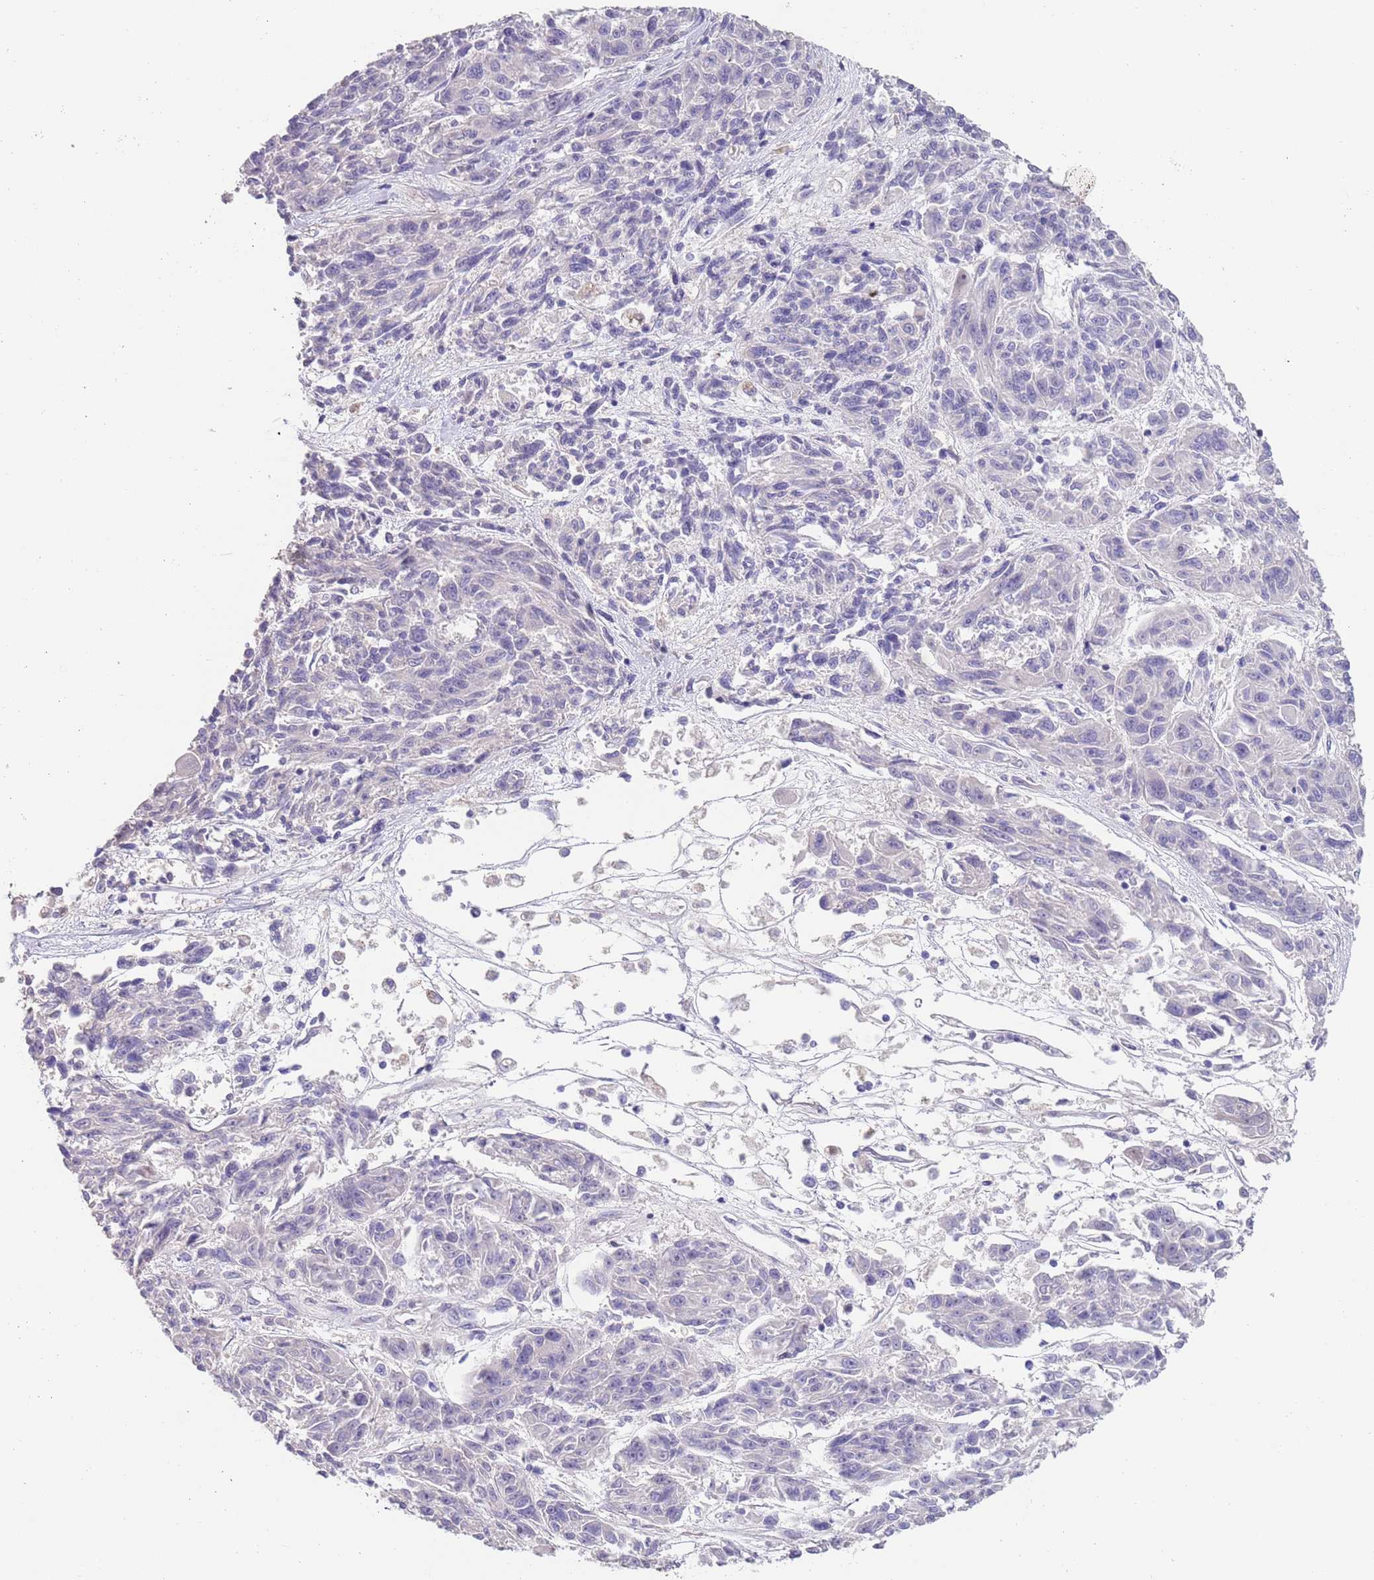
{"staining": {"intensity": "negative", "quantity": "none", "location": "none"}, "tissue": "melanoma", "cell_type": "Tumor cells", "image_type": "cancer", "snomed": [{"axis": "morphology", "description": "Malignant melanoma, NOS"}, {"axis": "topography", "description": "Skin"}], "caption": "An immunohistochemistry (IHC) image of malignant melanoma is shown. There is no staining in tumor cells of malignant melanoma.", "gene": "RNF169", "patient": {"sex": "male", "age": 53}}